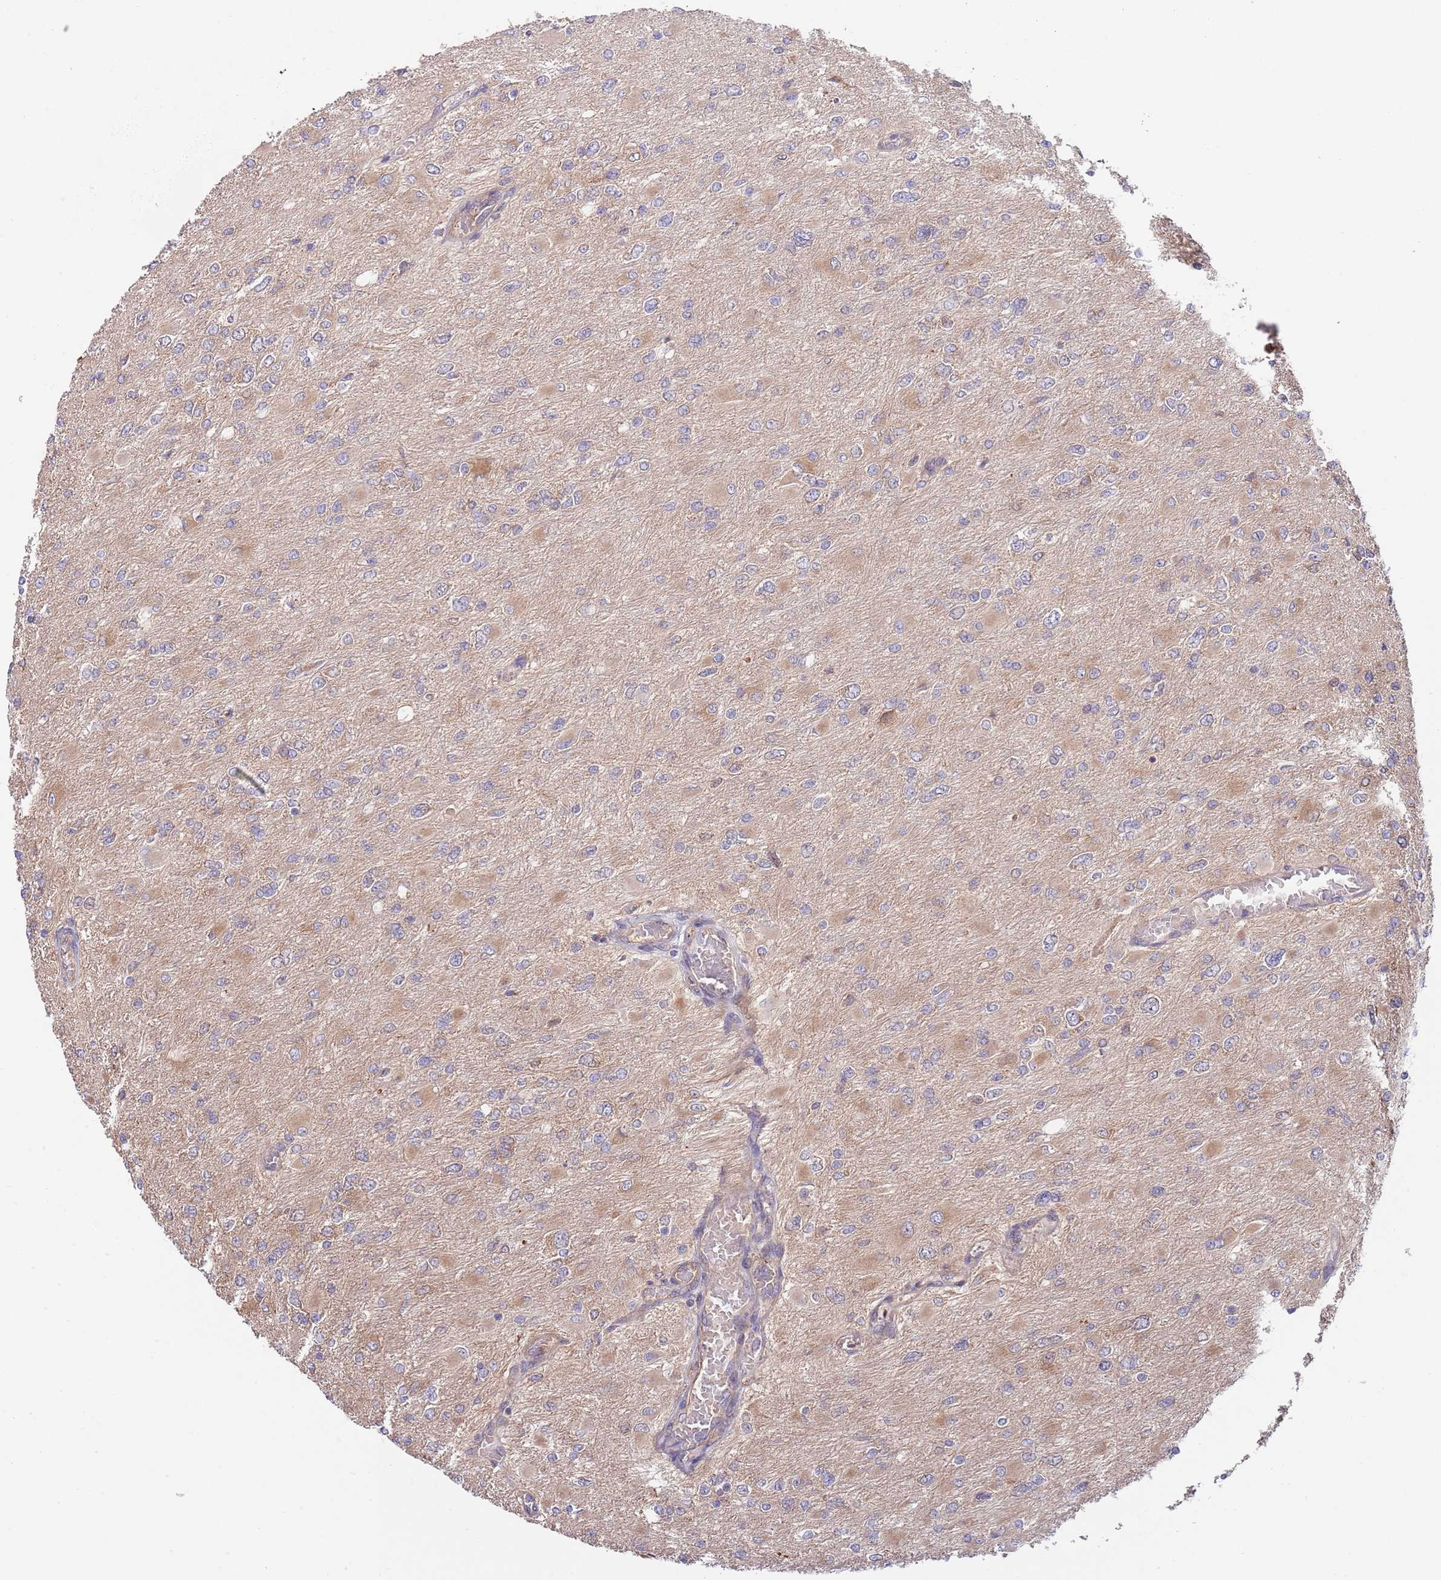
{"staining": {"intensity": "negative", "quantity": "none", "location": "none"}, "tissue": "glioma", "cell_type": "Tumor cells", "image_type": "cancer", "snomed": [{"axis": "morphology", "description": "Glioma, malignant, High grade"}, {"axis": "topography", "description": "Cerebral cortex"}], "caption": "Malignant glioma (high-grade) was stained to show a protein in brown. There is no significant expression in tumor cells.", "gene": "EIF3F", "patient": {"sex": "female", "age": 36}}